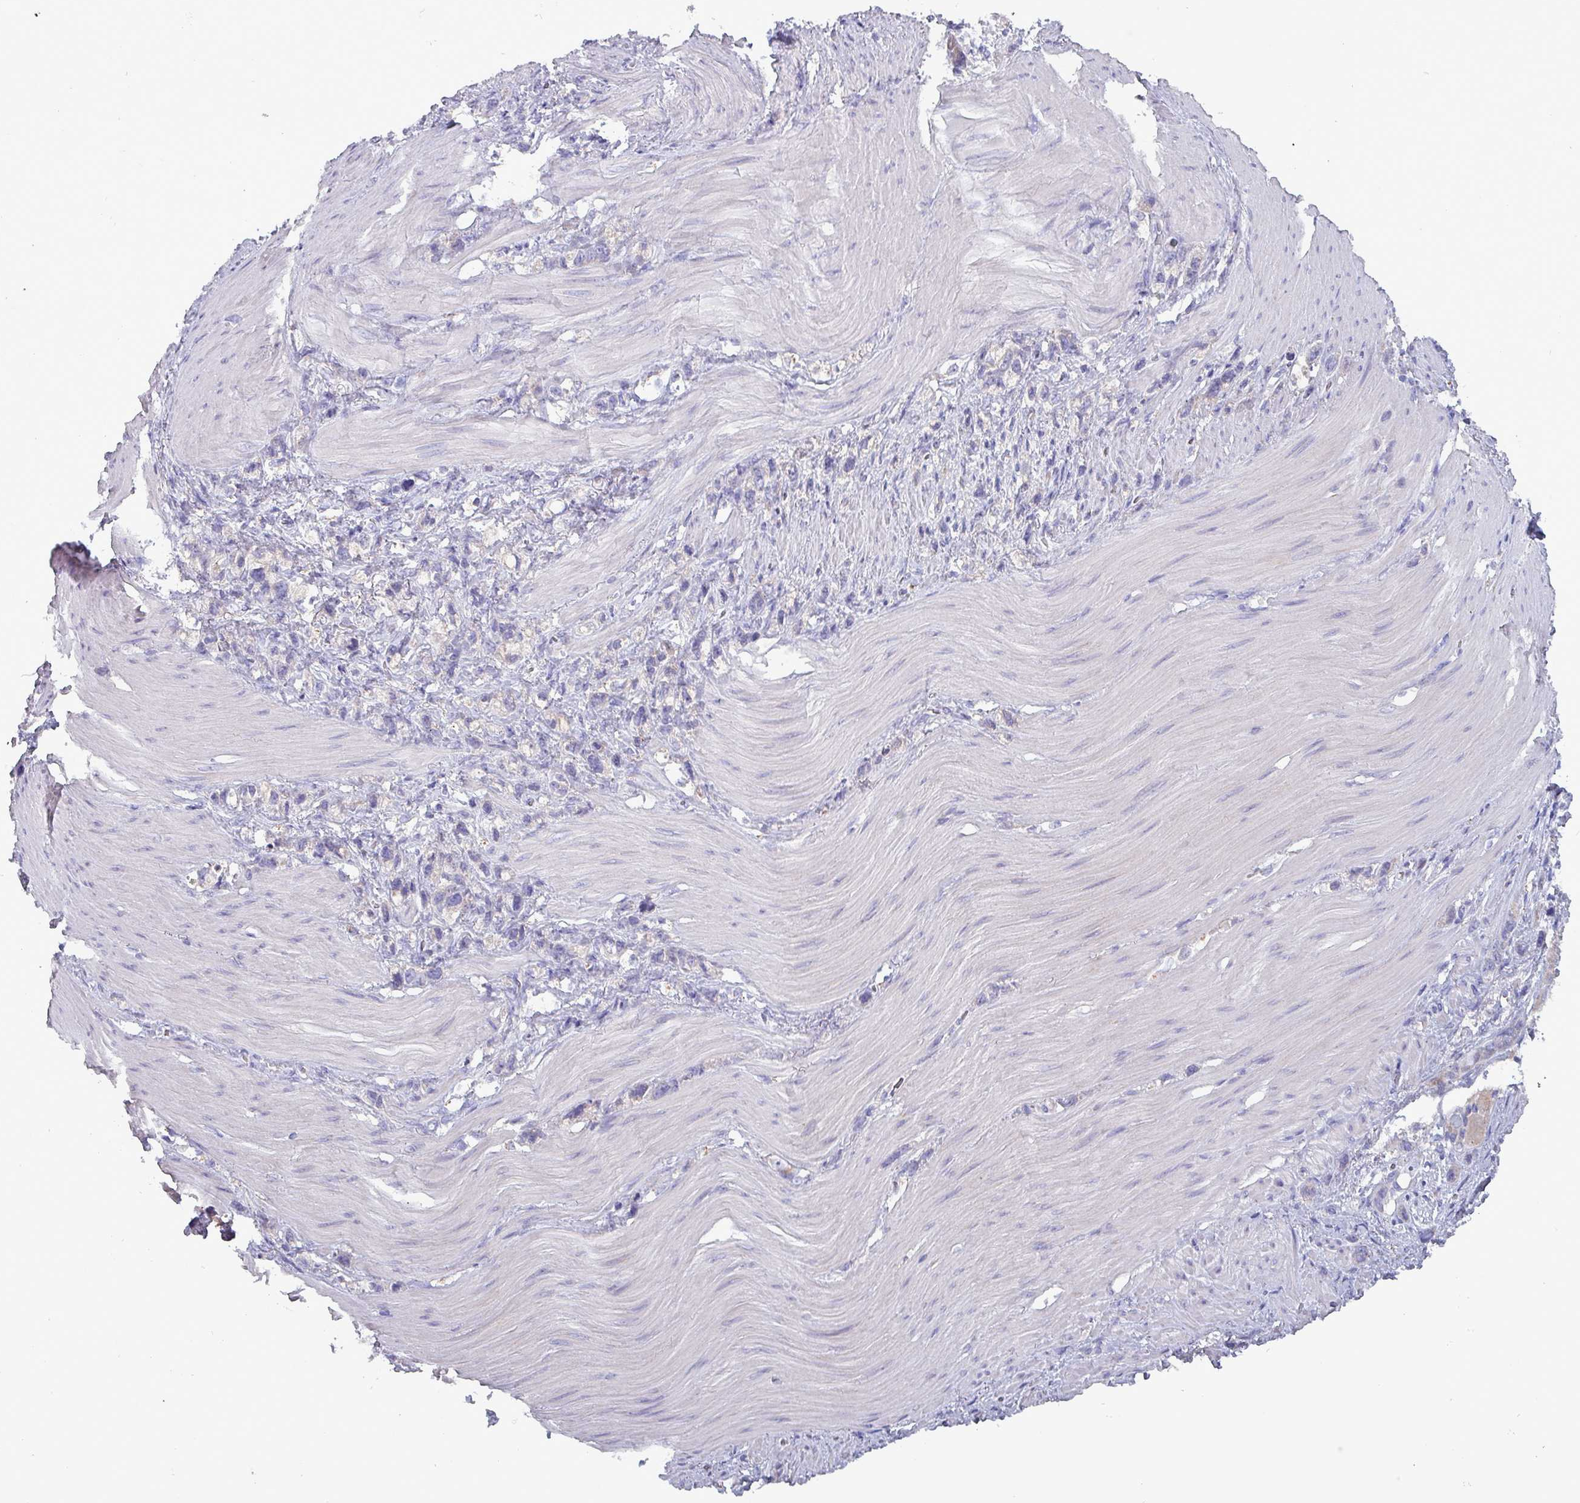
{"staining": {"intensity": "negative", "quantity": "none", "location": "none"}, "tissue": "stomach cancer", "cell_type": "Tumor cells", "image_type": "cancer", "snomed": [{"axis": "morphology", "description": "Adenocarcinoma, NOS"}, {"axis": "topography", "description": "Stomach"}], "caption": "The immunohistochemistry (IHC) histopathology image has no significant expression in tumor cells of stomach cancer tissue.", "gene": "HSD3B7", "patient": {"sex": "female", "age": 65}}